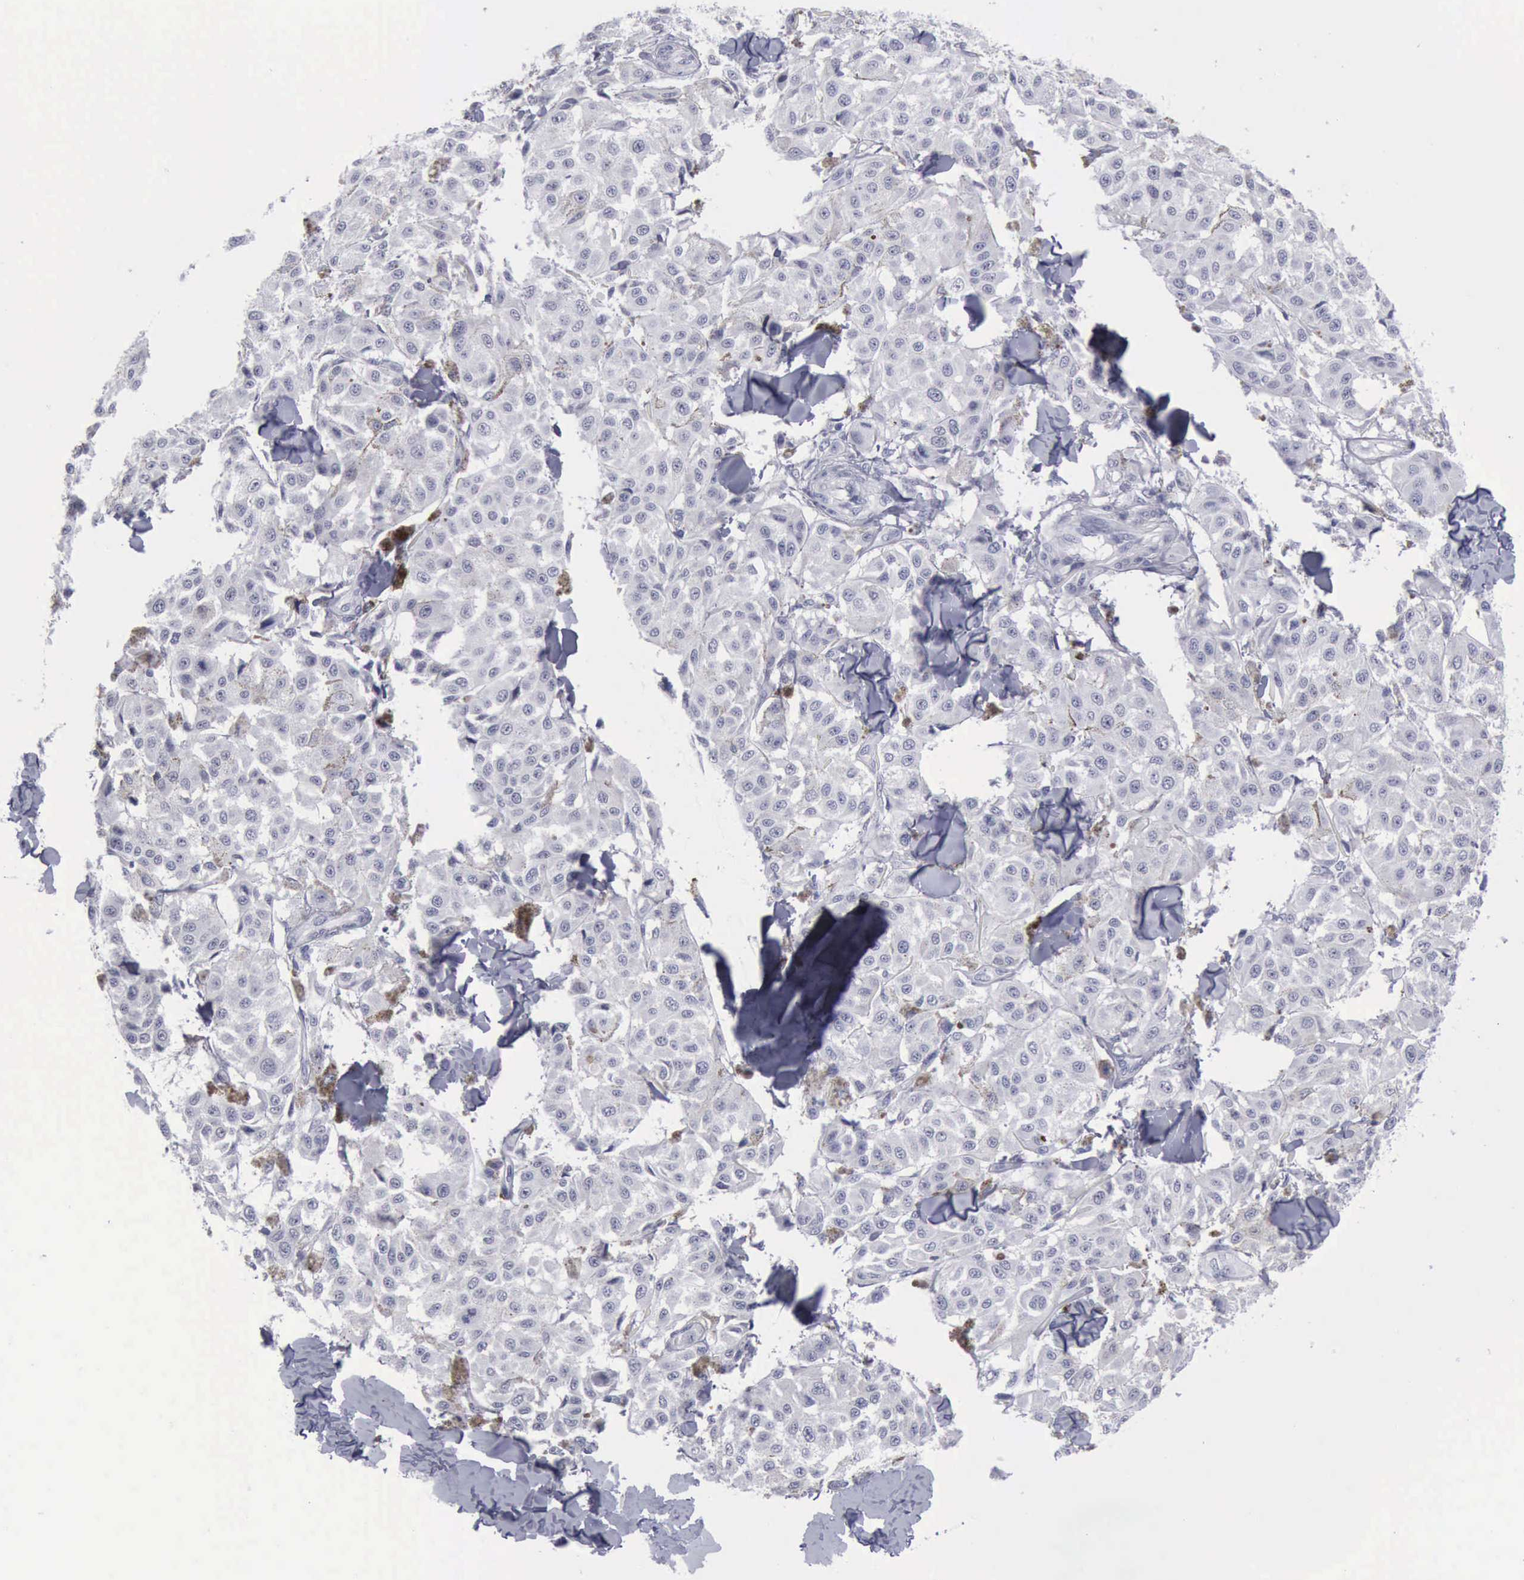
{"staining": {"intensity": "negative", "quantity": "none", "location": "none"}, "tissue": "melanoma", "cell_type": "Tumor cells", "image_type": "cancer", "snomed": [{"axis": "morphology", "description": "Malignant melanoma, NOS"}, {"axis": "topography", "description": "Skin"}], "caption": "An IHC image of melanoma is shown. There is no staining in tumor cells of melanoma.", "gene": "KRT13", "patient": {"sex": "female", "age": 64}}